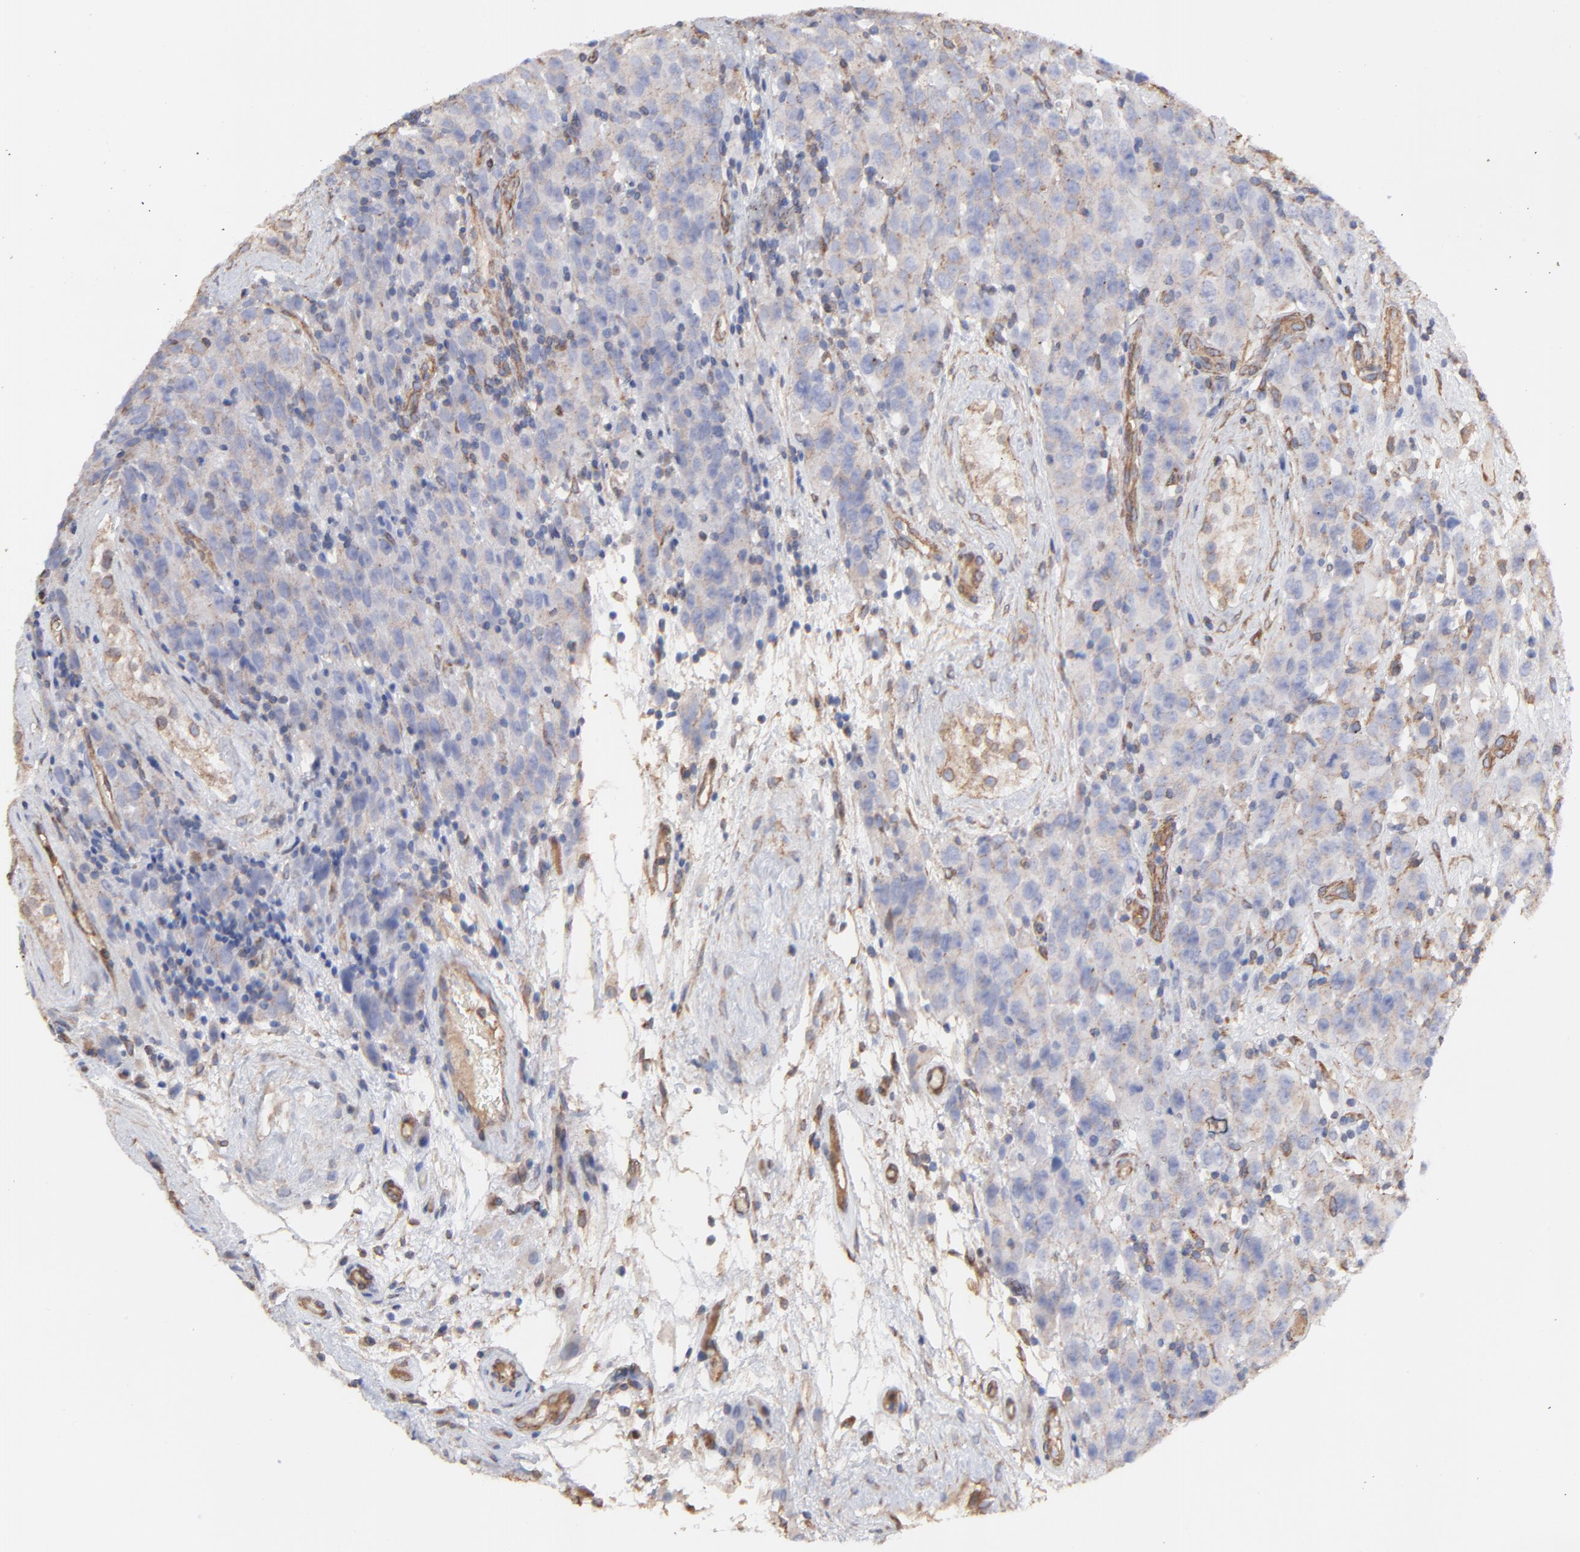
{"staining": {"intensity": "weak", "quantity": "25%-75%", "location": "cytoplasmic/membranous"}, "tissue": "testis cancer", "cell_type": "Tumor cells", "image_type": "cancer", "snomed": [{"axis": "morphology", "description": "Seminoma, NOS"}, {"axis": "topography", "description": "Testis"}], "caption": "Seminoma (testis) was stained to show a protein in brown. There is low levels of weak cytoplasmic/membranous staining in about 25%-75% of tumor cells. Nuclei are stained in blue.", "gene": "LRCH2", "patient": {"sex": "male", "age": 52}}